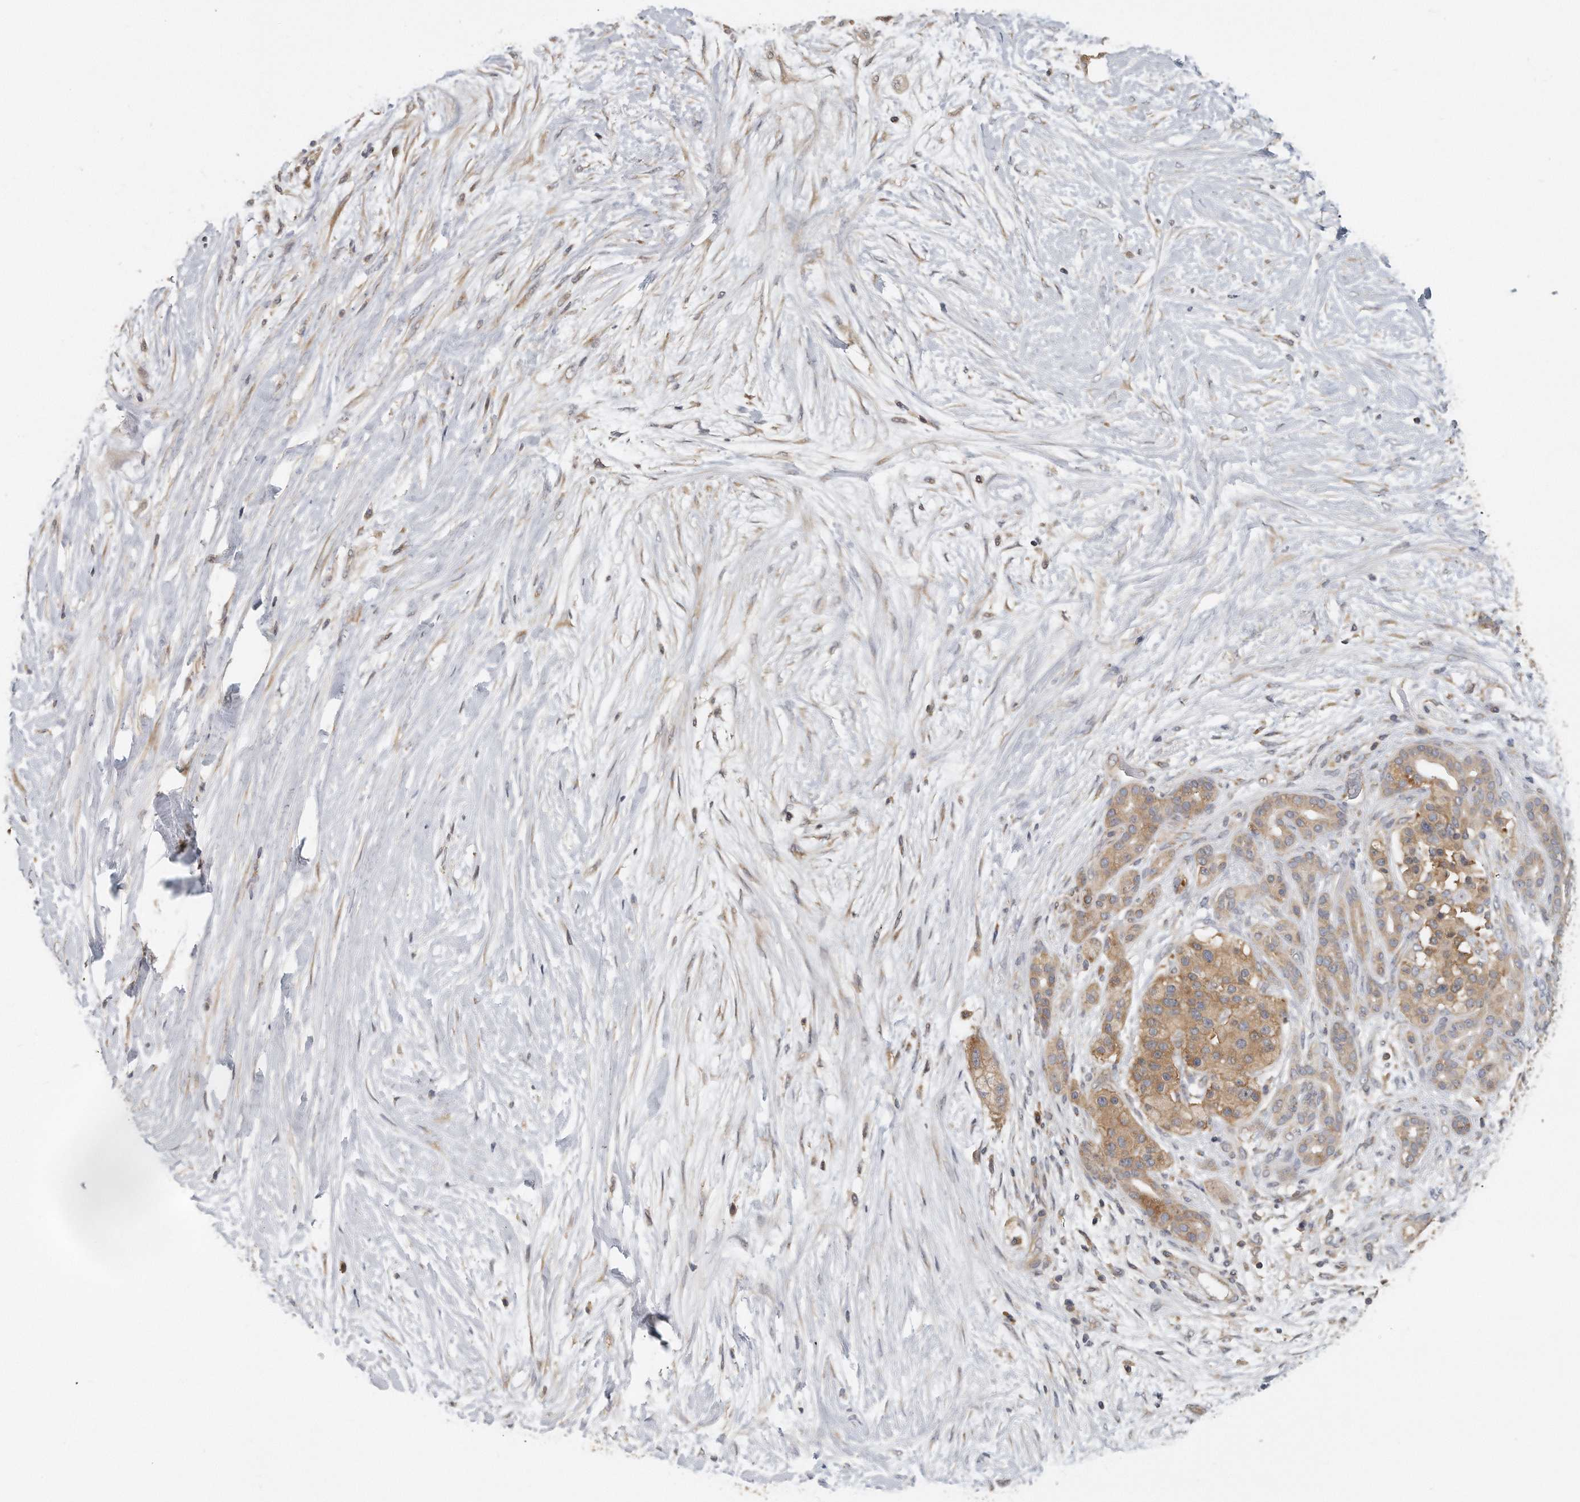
{"staining": {"intensity": "strong", "quantity": "25%-75%", "location": "cytoplasmic/membranous"}, "tissue": "pancreatic cancer", "cell_type": "Tumor cells", "image_type": "cancer", "snomed": [{"axis": "morphology", "description": "Adenocarcinoma, NOS"}, {"axis": "topography", "description": "Pancreas"}], "caption": "Strong cytoplasmic/membranous positivity is present in about 25%-75% of tumor cells in adenocarcinoma (pancreatic). Immunohistochemistry (ihc) stains the protein of interest in brown and the nuclei are stained blue.", "gene": "EIF3I", "patient": {"sex": "male", "age": 53}}